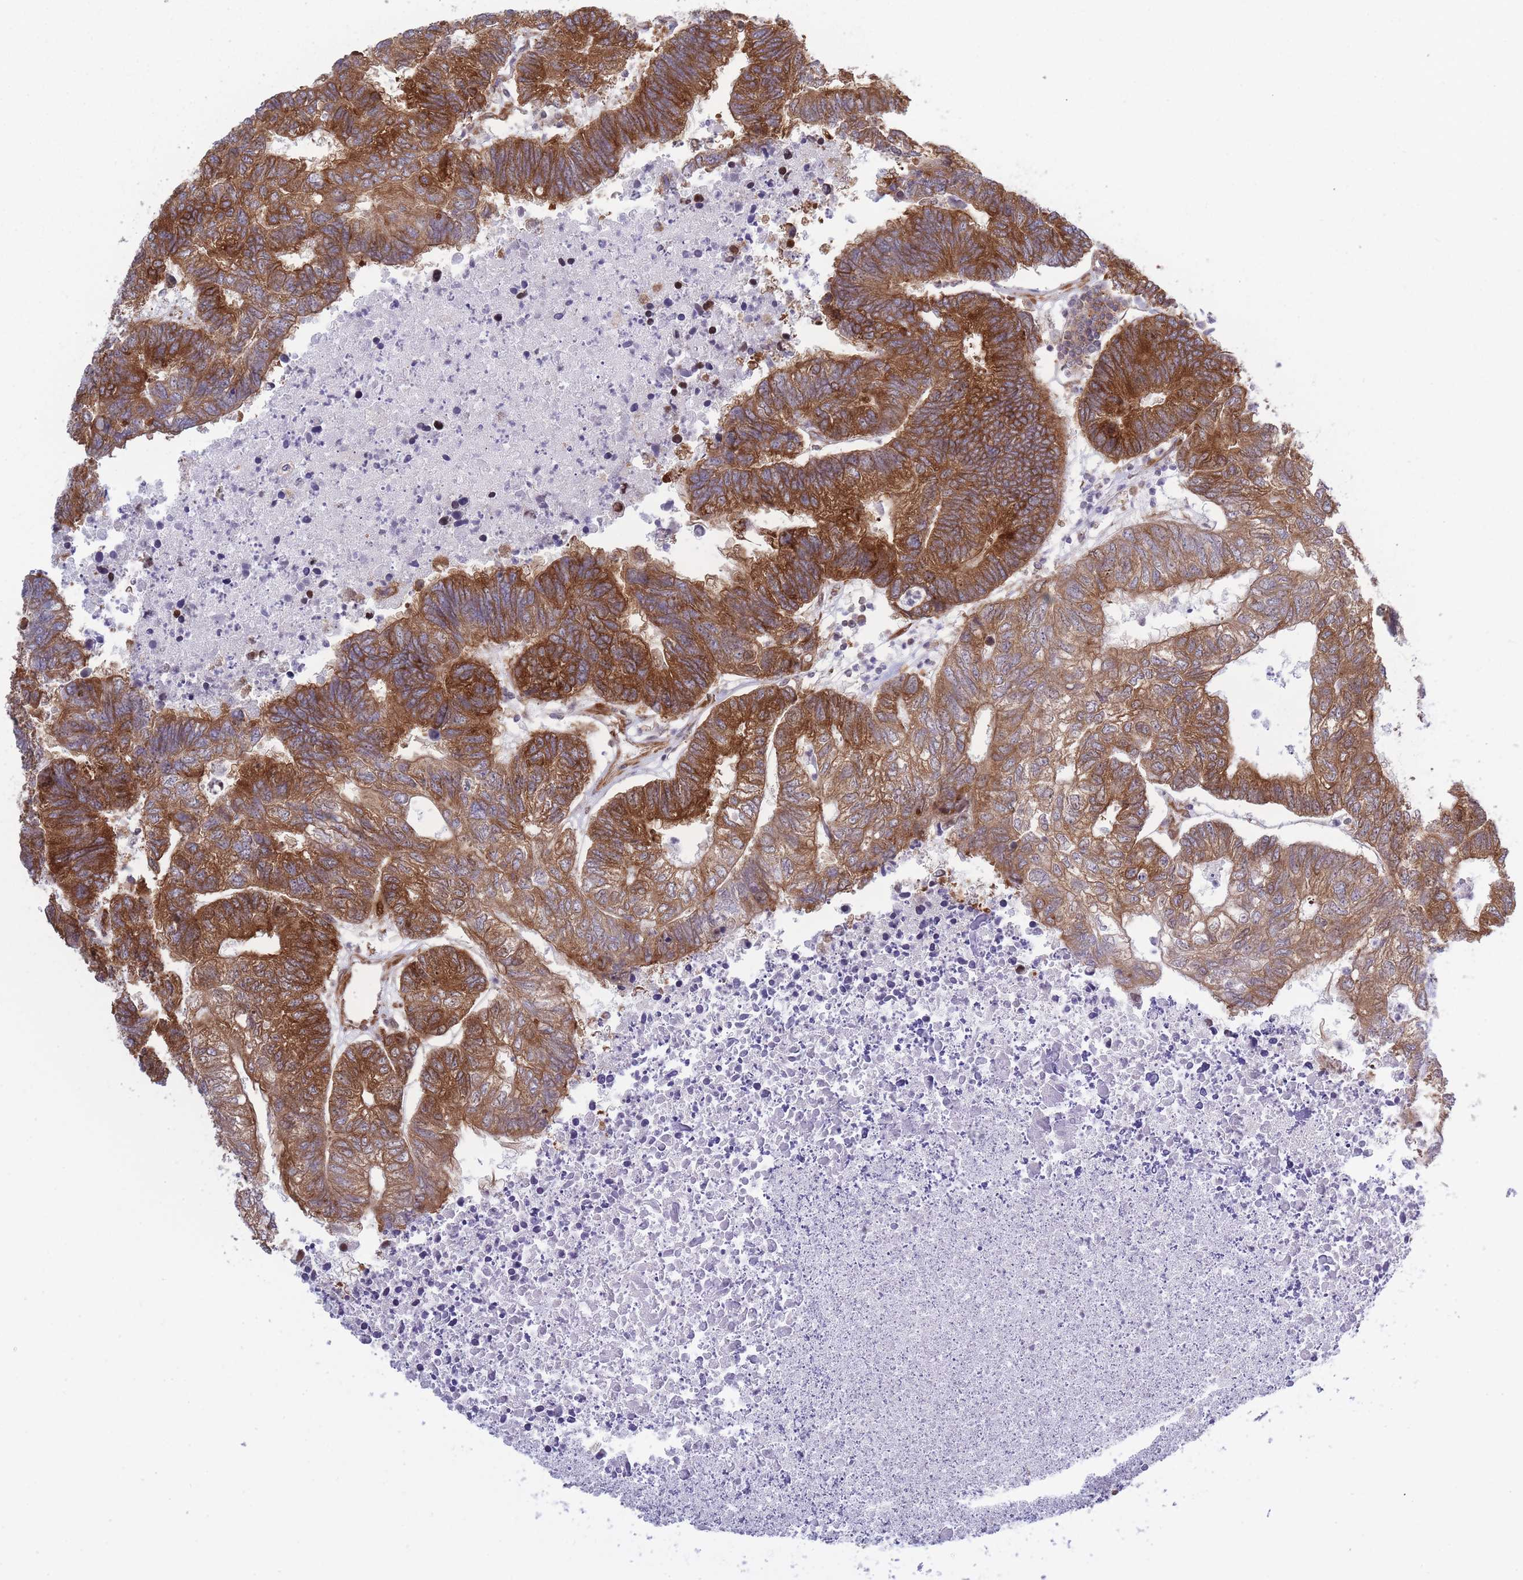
{"staining": {"intensity": "strong", "quantity": ">75%", "location": "cytoplasmic/membranous"}, "tissue": "colorectal cancer", "cell_type": "Tumor cells", "image_type": "cancer", "snomed": [{"axis": "morphology", "description": "Adenocarcinoma, NOS"}, {"axis": "topography", "description": "Colon"}], "caption": "An immunohistochemistry image of neoplastic tissue is shown. Protein staining in brown labels strong cytoplasmic/membranous positivity in colorectal cancer (adenocarcinoma) within tumor cells.", "gene": "CCDC124", "patient": {"sex": "female", "age": 48}}